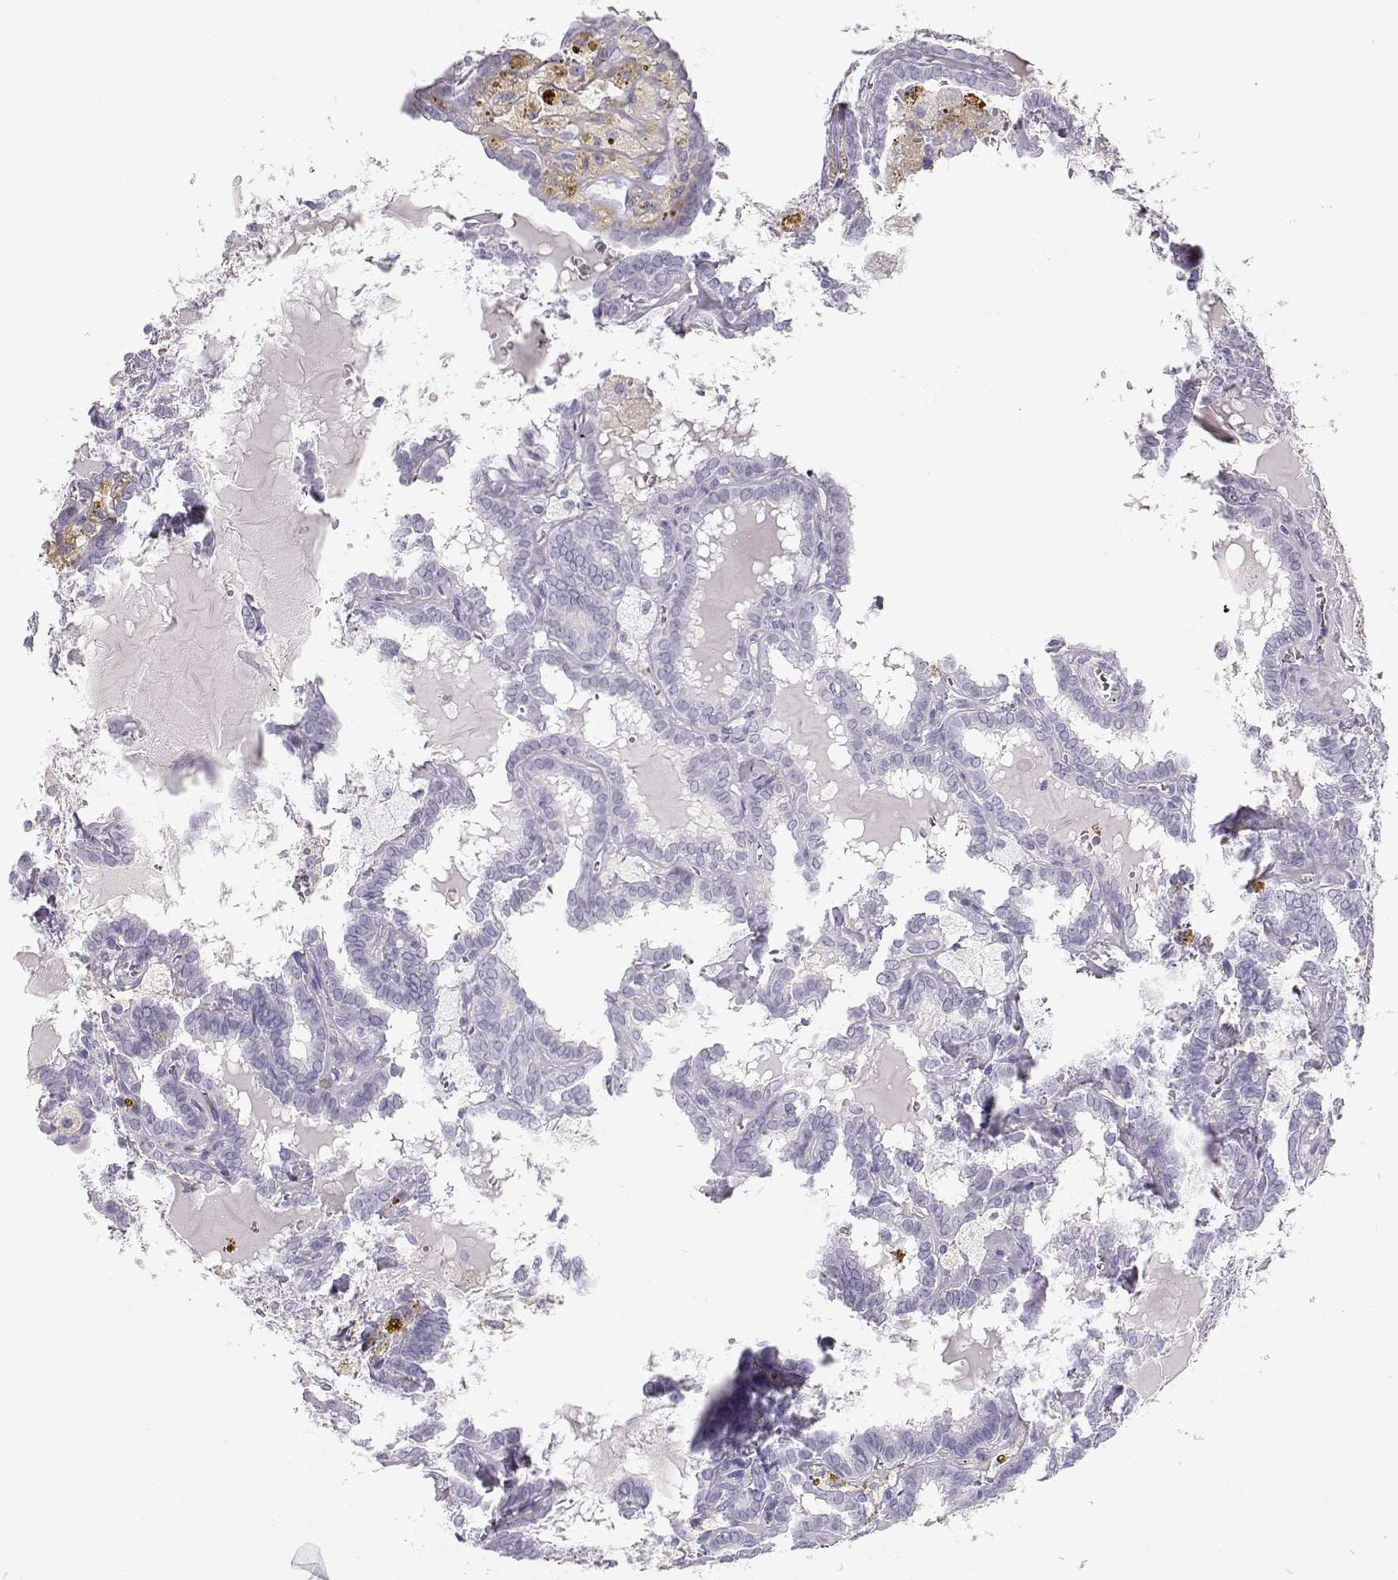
{"staining": {"intensity": "negative", "quantity": "none", "location": "none"}, "tissue": "thyroid cancer", "cell_type": "Tumor cells", "image_type": "cancer", "snomed": [{"axis": "morphology", "description": "Papillary adenocarcinoma, NOS"}, {"axis": "topography", "description": "Thyroid gland"}], "caption": "Histopathology image shows no significant protein positivity in tumor cells of thyroid cancer (papillary adenocarcinoma).", "gene": "MIP", "patient": {"sex": "female", "age": 39}}